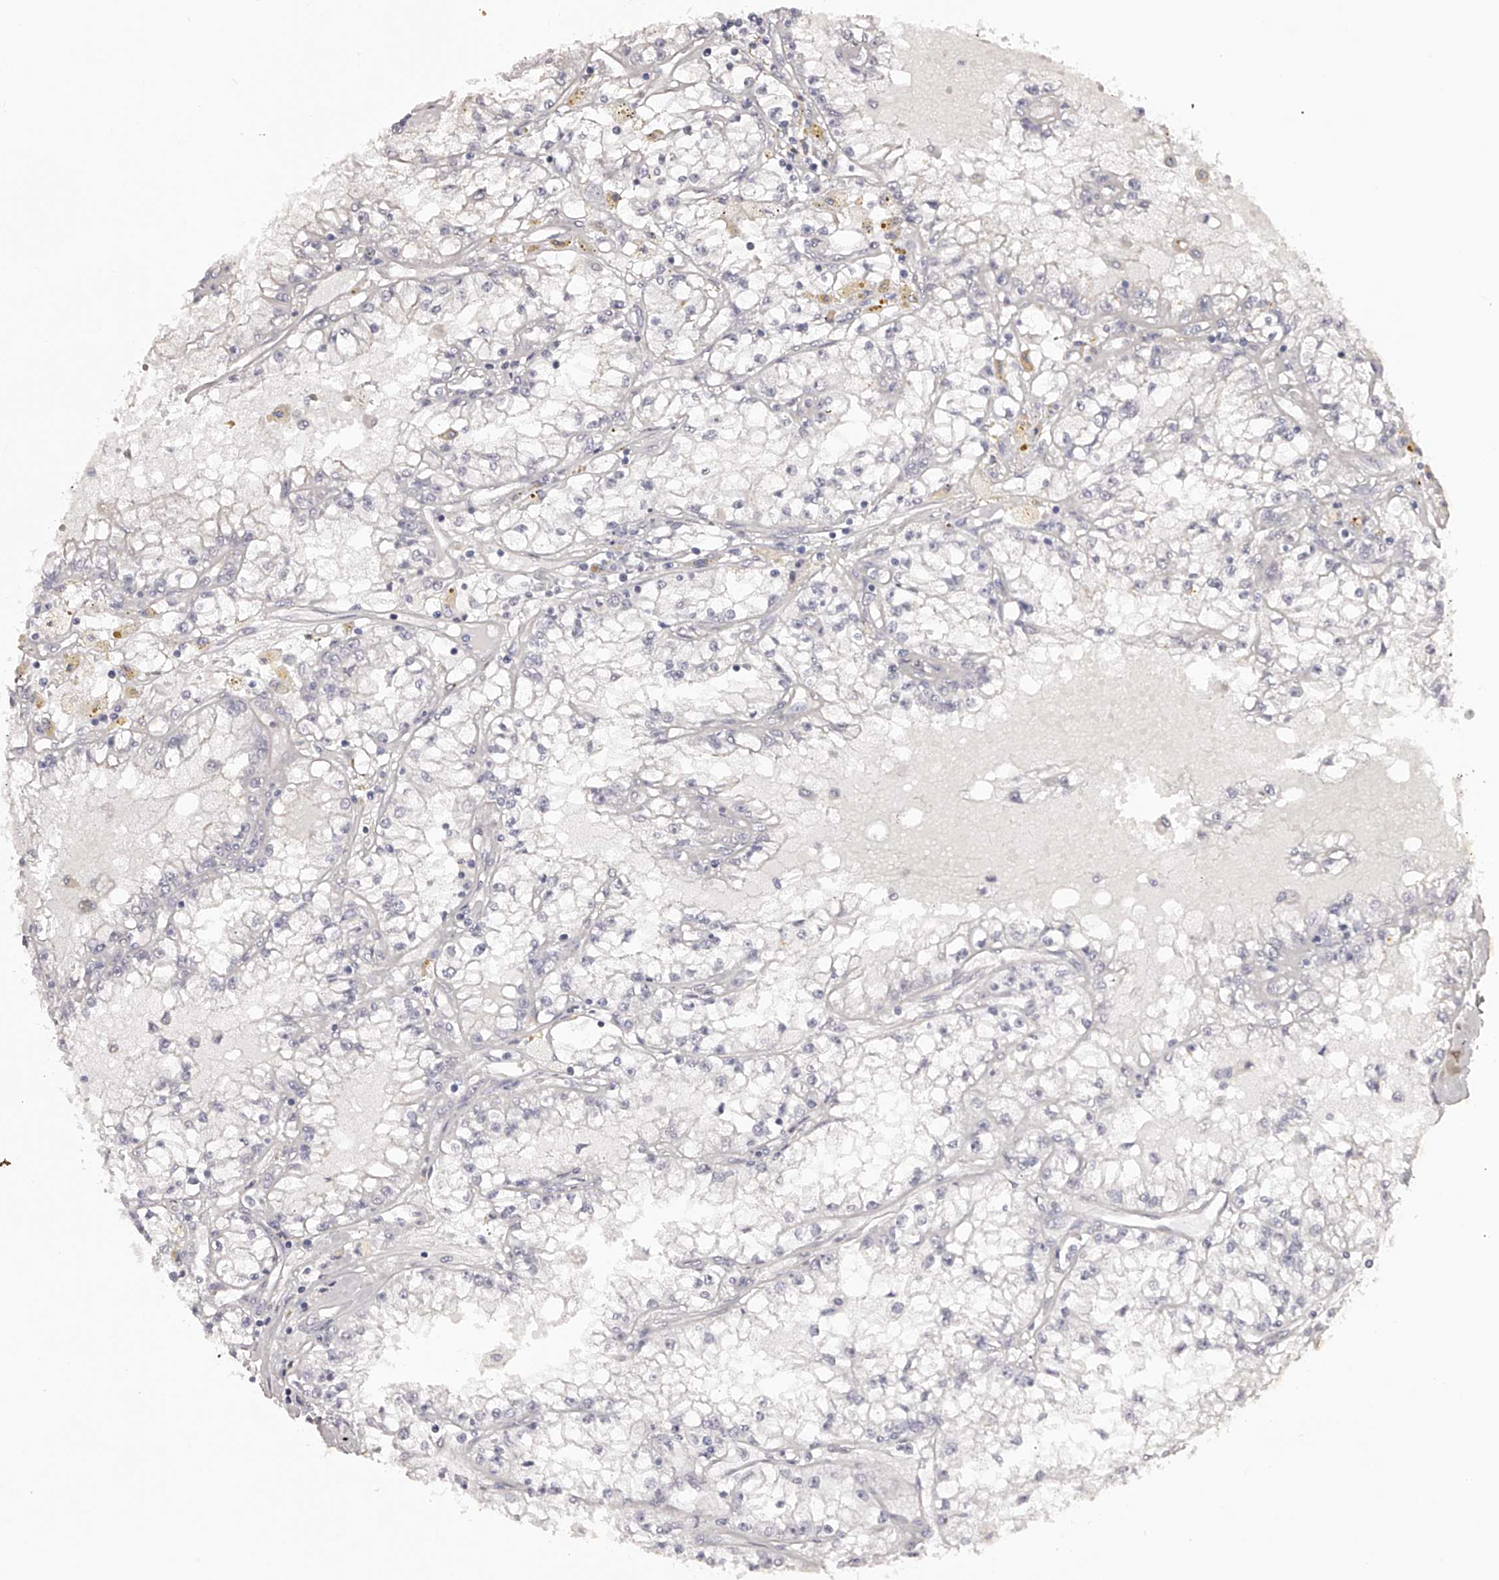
{"staining": {"intensity": "negative", "quantity": "none", "location": "none"}, "tissue": "renal cancer", "cell_type": "Tumor cells", "image_type": "cancer", "snomed": [{"axis": "morphology", "description": "Adenocarcinoma, NOS"}, {"axis": "topography", "description": "Kidney"}], "caption": "An immunohistochemistry (IHC) photomicrograph of renal cancer is shown. There is no staining in tumor cells of renal cancer. (DAB immunohistochemistry, high magnification).", "gene": "LTV1", "patient": {"sex": "male", "age": 56}}